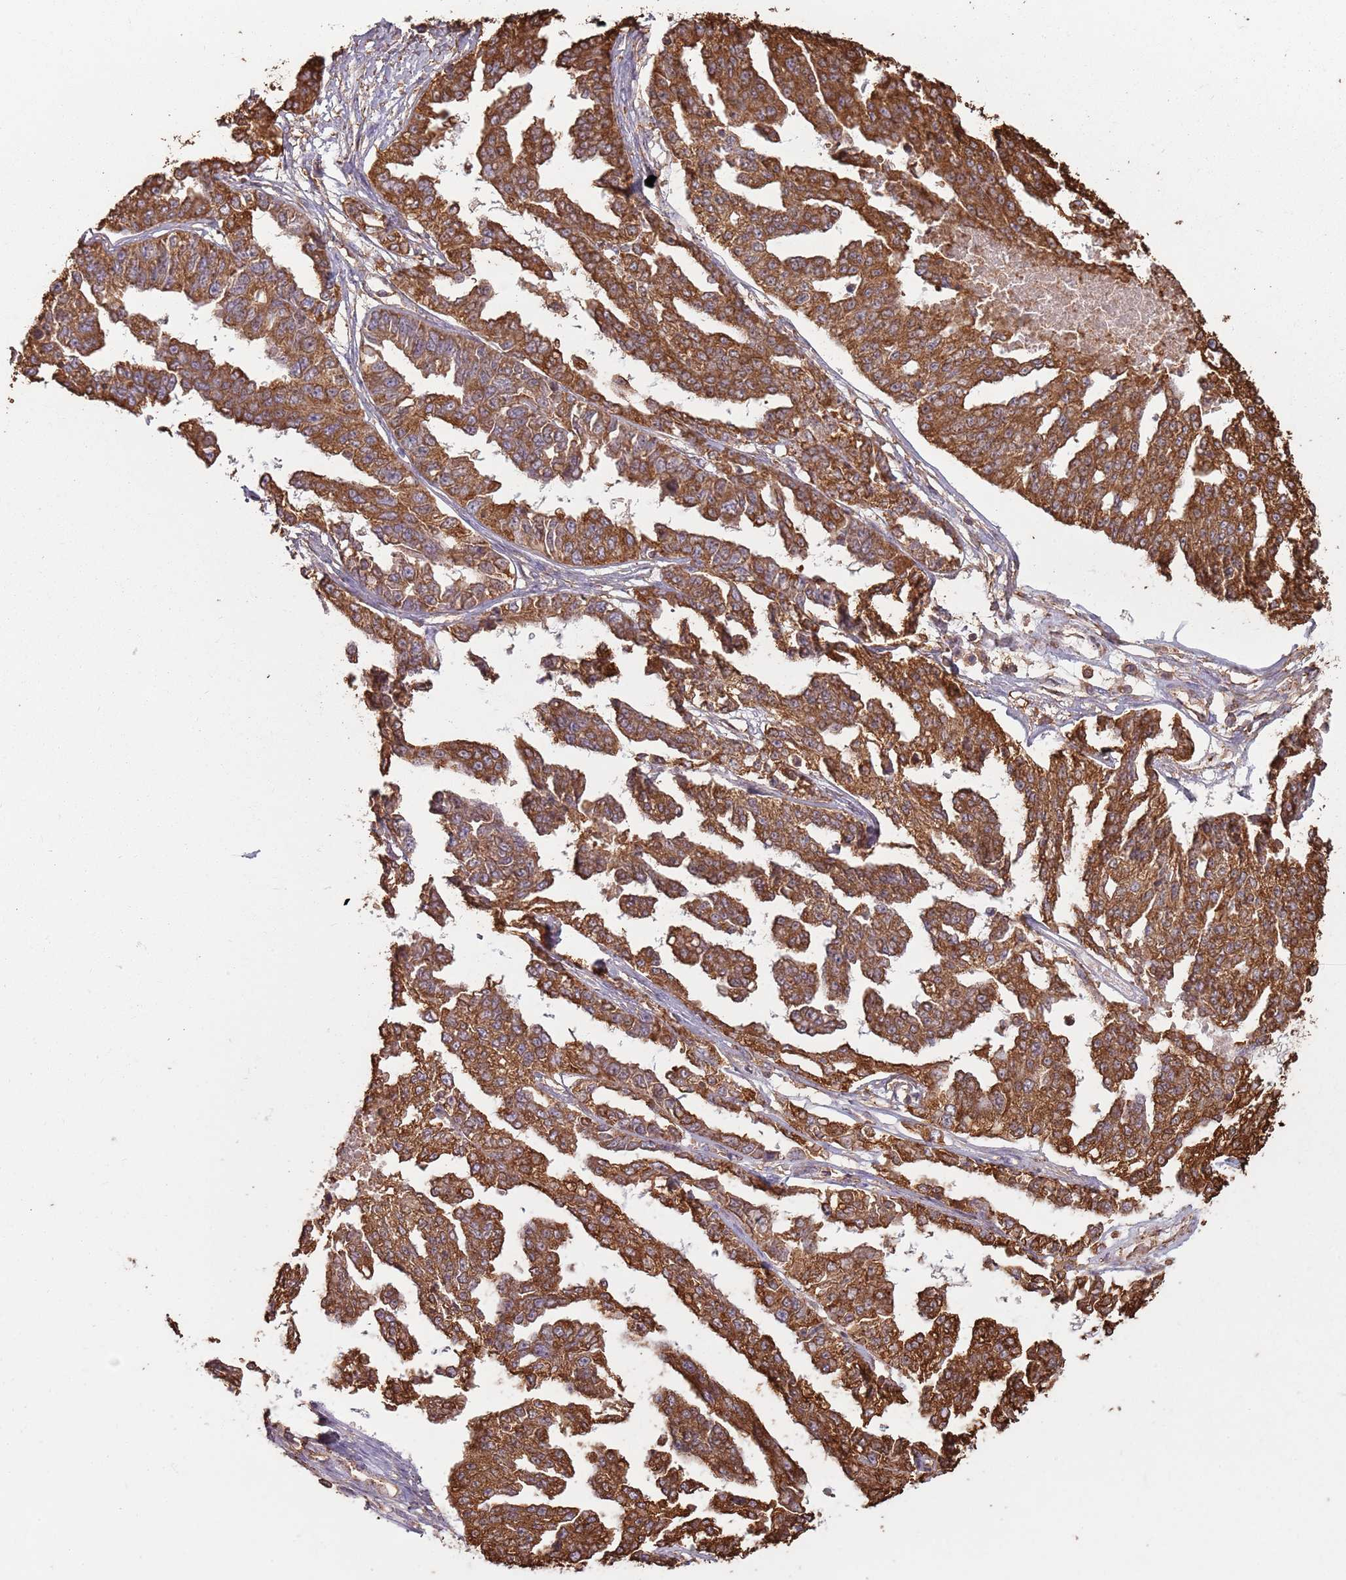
{"staining": {"intensity": "strong", "quantity": ">75%", "location": "cytoplasmic/membranous"}, "tissue": "ovarian cancer", "cell_type": "Tumor cells", "image_type": "cancer", "snomed": [{"axis": "morphology", "description": "Cystadenocarcinoma, serous, NOS"}, {"axis": "topography", "description": "Ovary"}], "caption": "Protein expression by immunohistochemistry (IHC) displays strong cytoplasmic/membranous positivity in approximately >75% of tumor cells in ovarian cancer.", "gene": "ATOSB", "patient": {"sex": "female", "age": 58}}